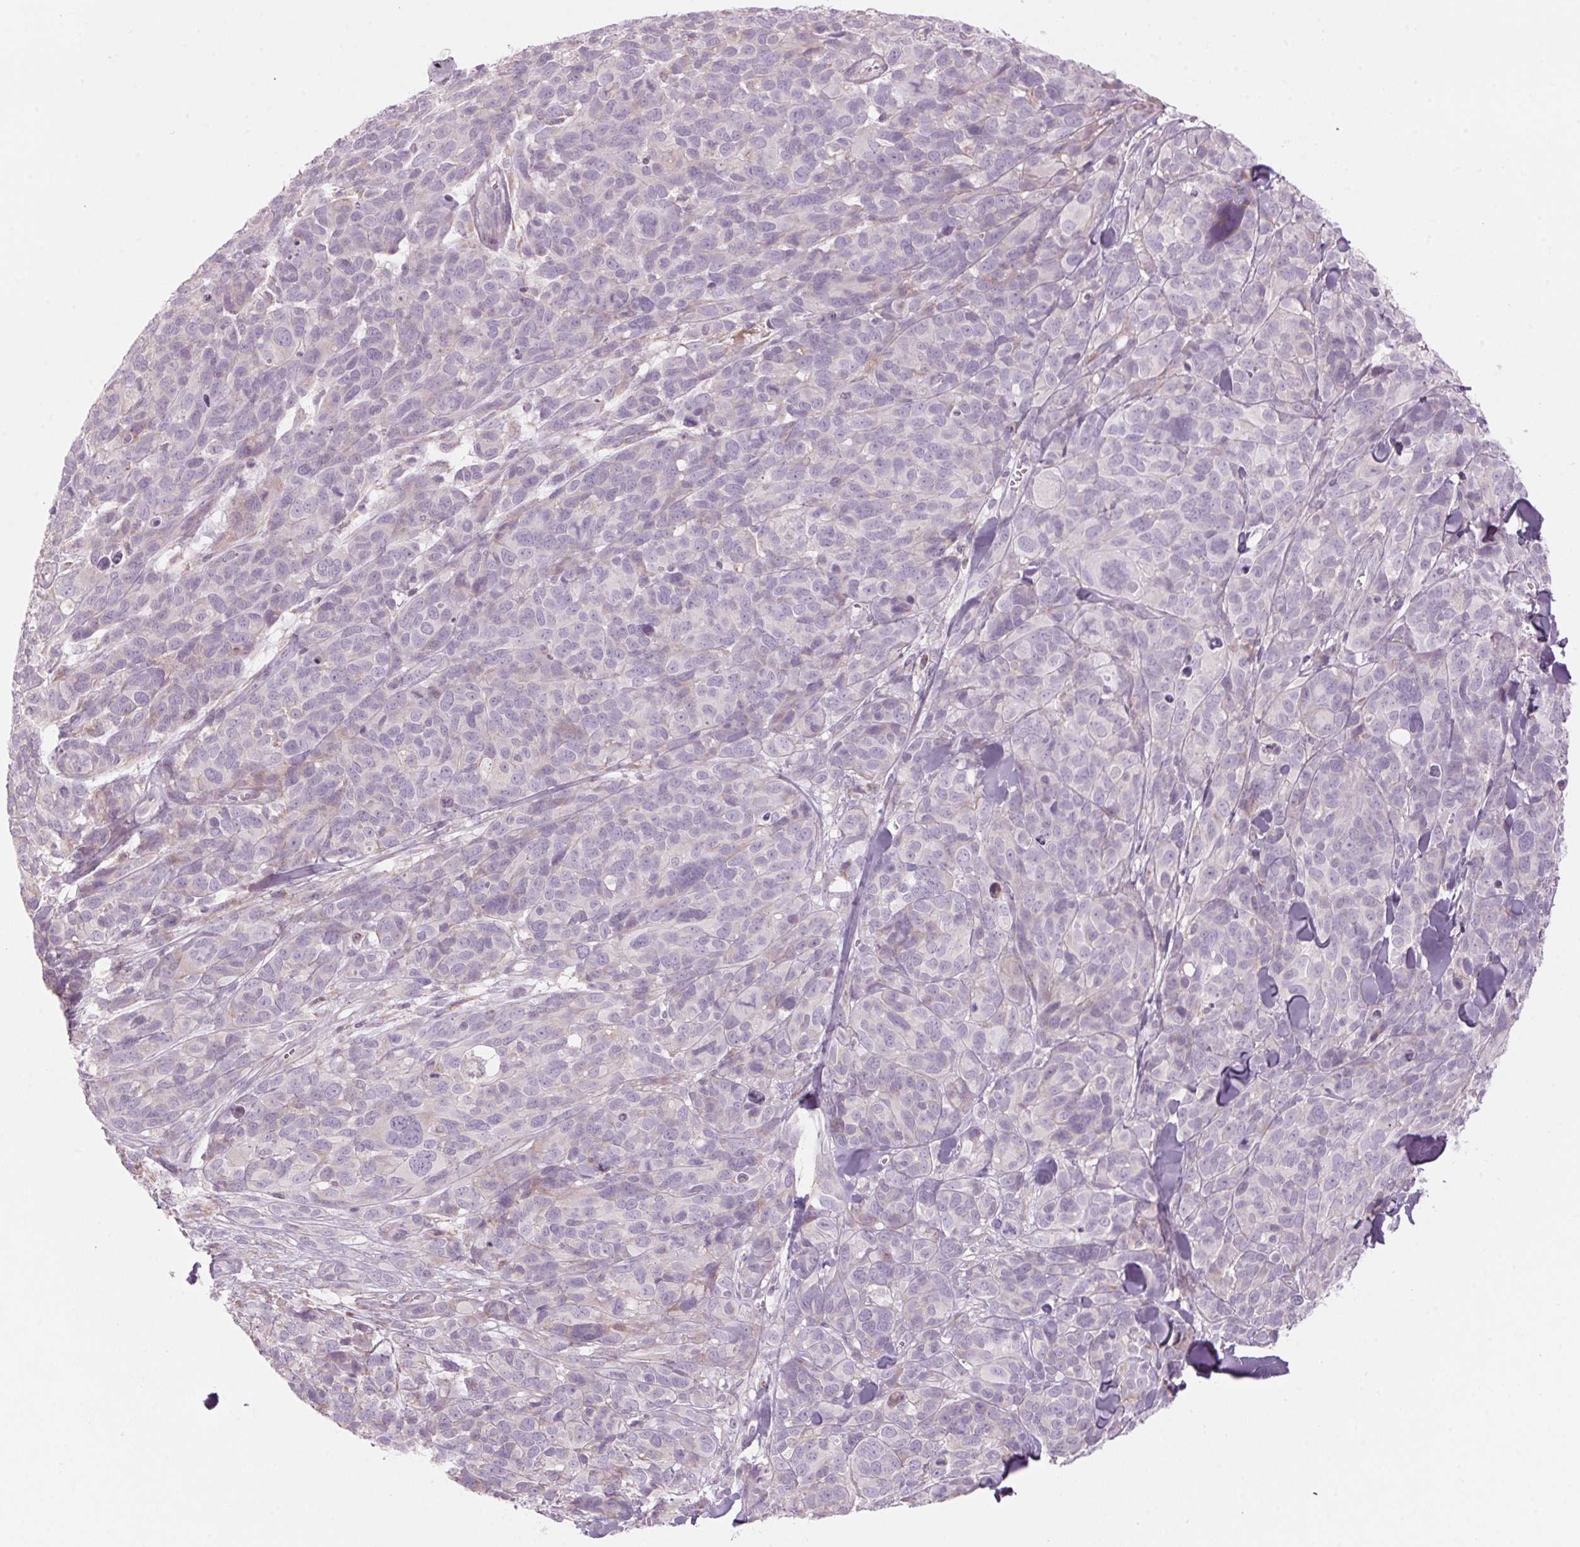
{"staining": {"intensity": "negative", "quantity": "none", "location": "none"}, "tissue": "melanoma", "cell_type": "Tumor cells", "image_type": "cancer", "snomed": [{"axis": "morphology", "description": "Malignant melanoma, NOS"}, {"axis": "topography", "description": "Skin"}], "caption": "IHC of human melanoma exhibits no staining in tumor cells. (Stains: DAB IHC with hematoxylin counter stain, Microscopy: brightfield microscopy at high magnification).", "gene": "GNMT", "patient": {"sex": "male", "age": 51}}